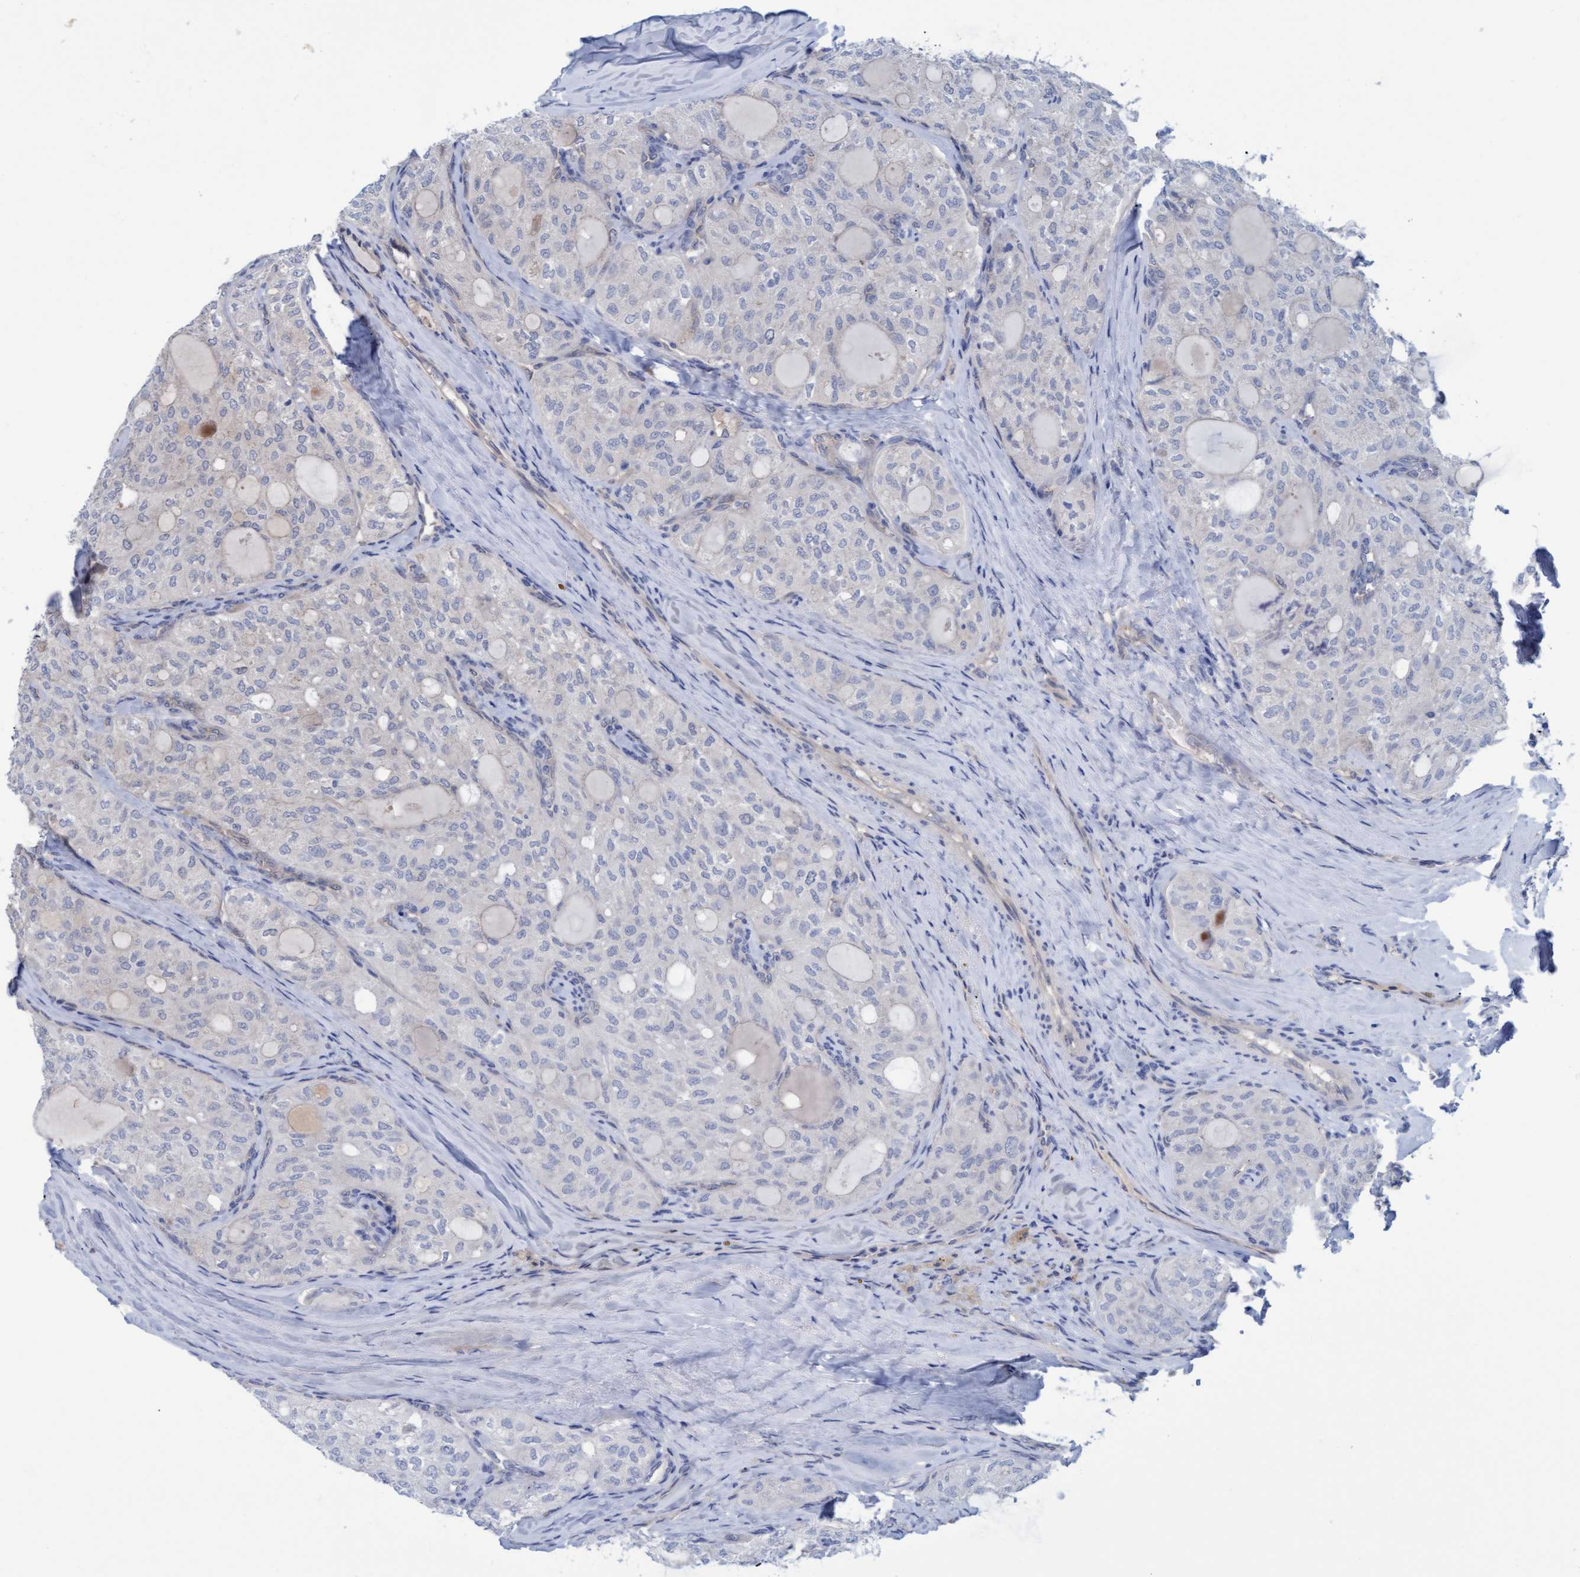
{"staining": {"intensity": "negative", "quantity": "none", "location": "none"}, "tissue": "thyroid cancer", "cell_type": "Tumor cells", "image_type": "cancer", "snomed": [{"axis": "morphology", "description": "Follicular adenoma carcinoma, NOS"}, {"axis": "topography", "description": "Thyroid gland"}], "caption": "Tumor cells are negative for brown protein staining in follicular adenoma carcinoma (thyroid).", "gene": "STXBP1", "patient": {"sex": "male", "age": 75}}